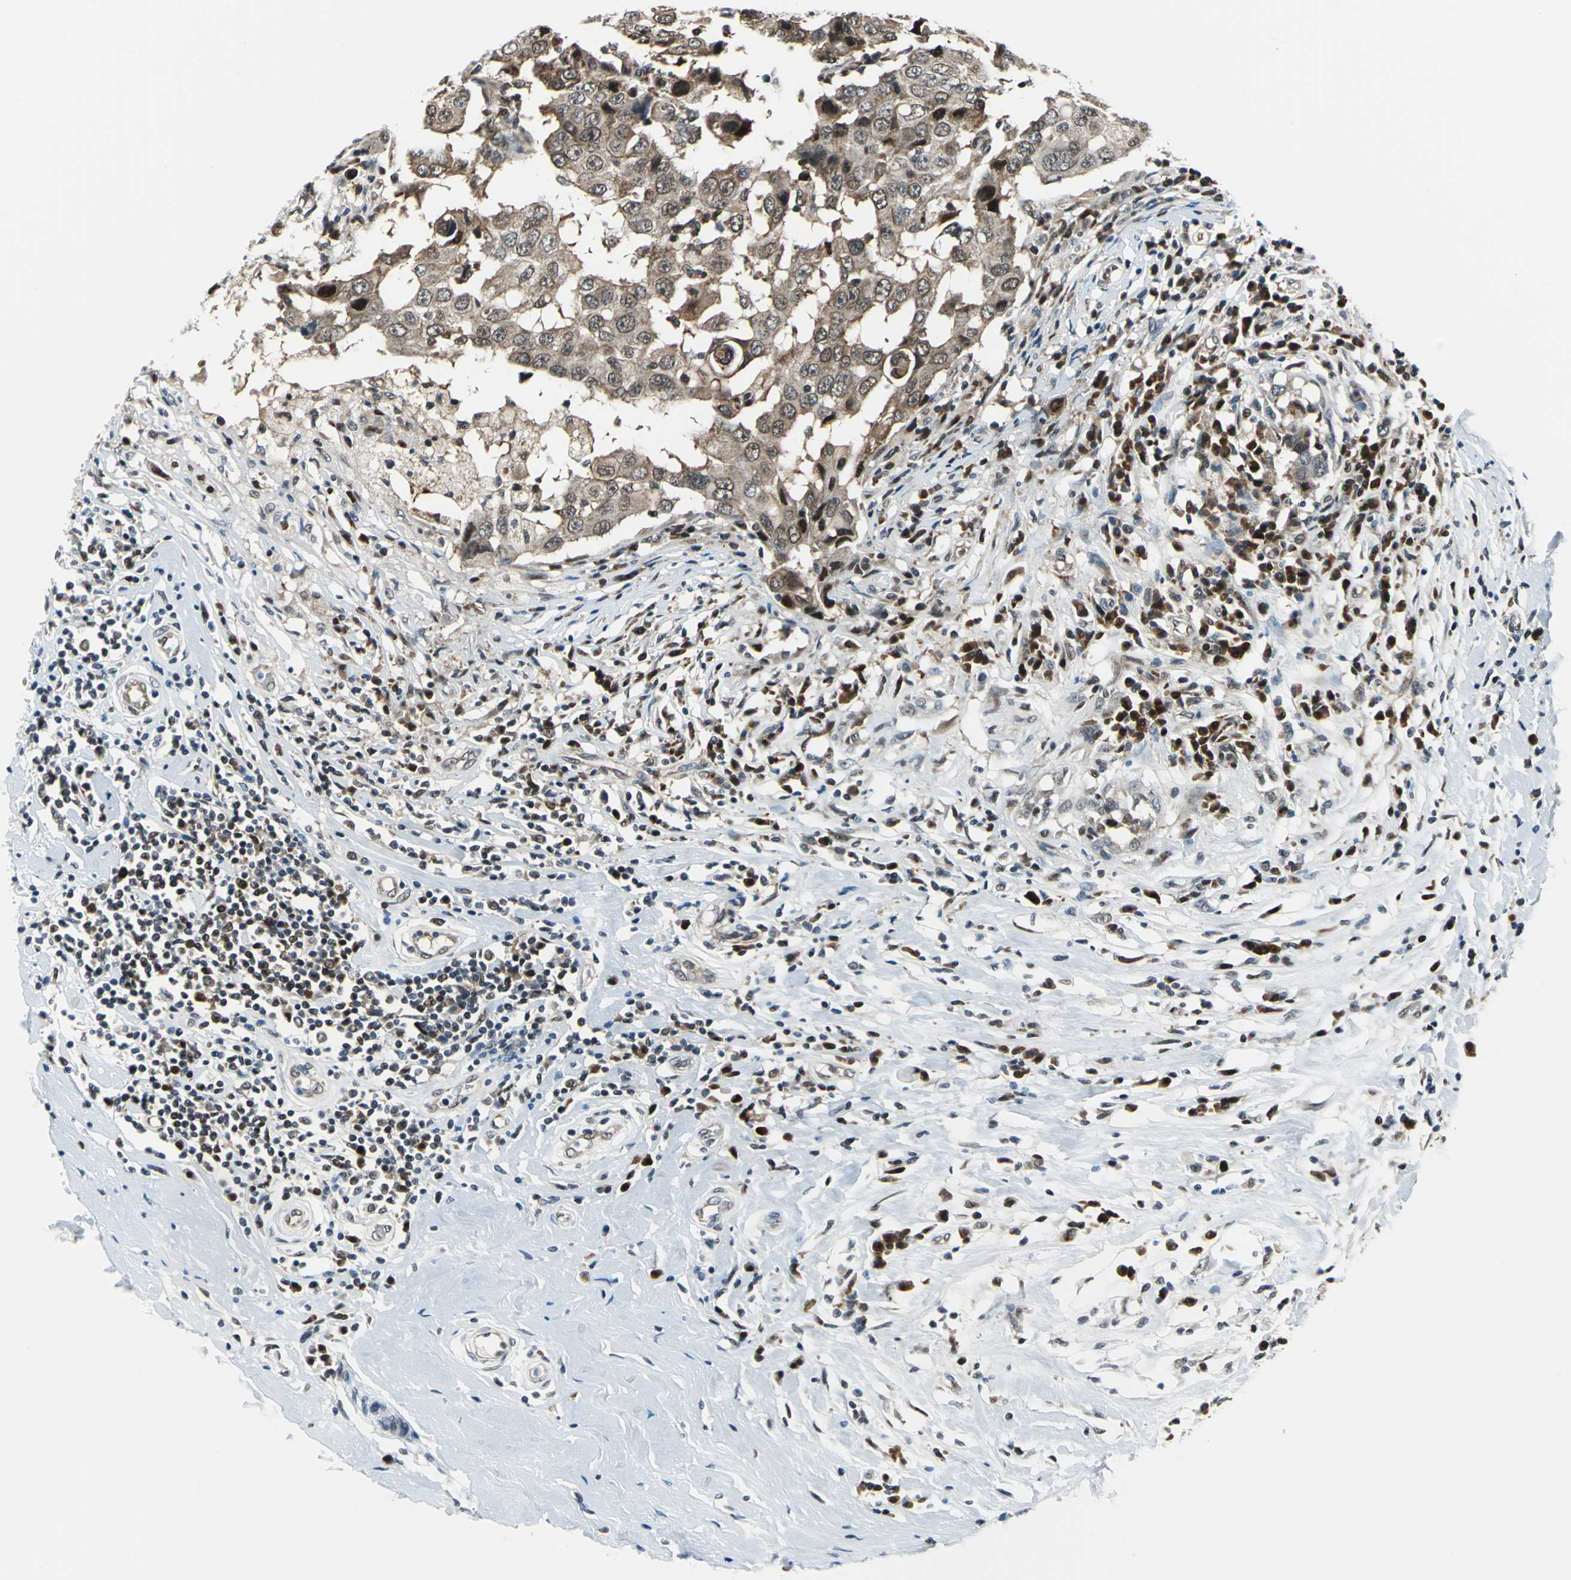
{"staining": {"intensity": "moderate", "quantity": "25%-75%", "location": "cytoplasmic/membranous,nuclear"}, "tissue": "breast cancer", "cell_type": "Tumor cells", "image_type": "cancer", "snomed": [{"axis": "morphology", "description": "Duct carcinoma"}, {"axis": "topography", "description": "Breast"}], "caption": "This micrograph exhibits immunohistochemistry (IHC) staining of human breast cancer (intraductal carcinoma), with medium moderate cytoplasmic/membranous and nuclear staining in approximately 25%-75% of tumor cells.", "gene": "POLR3K", "patient": {"sex": "female", "age": 27}}